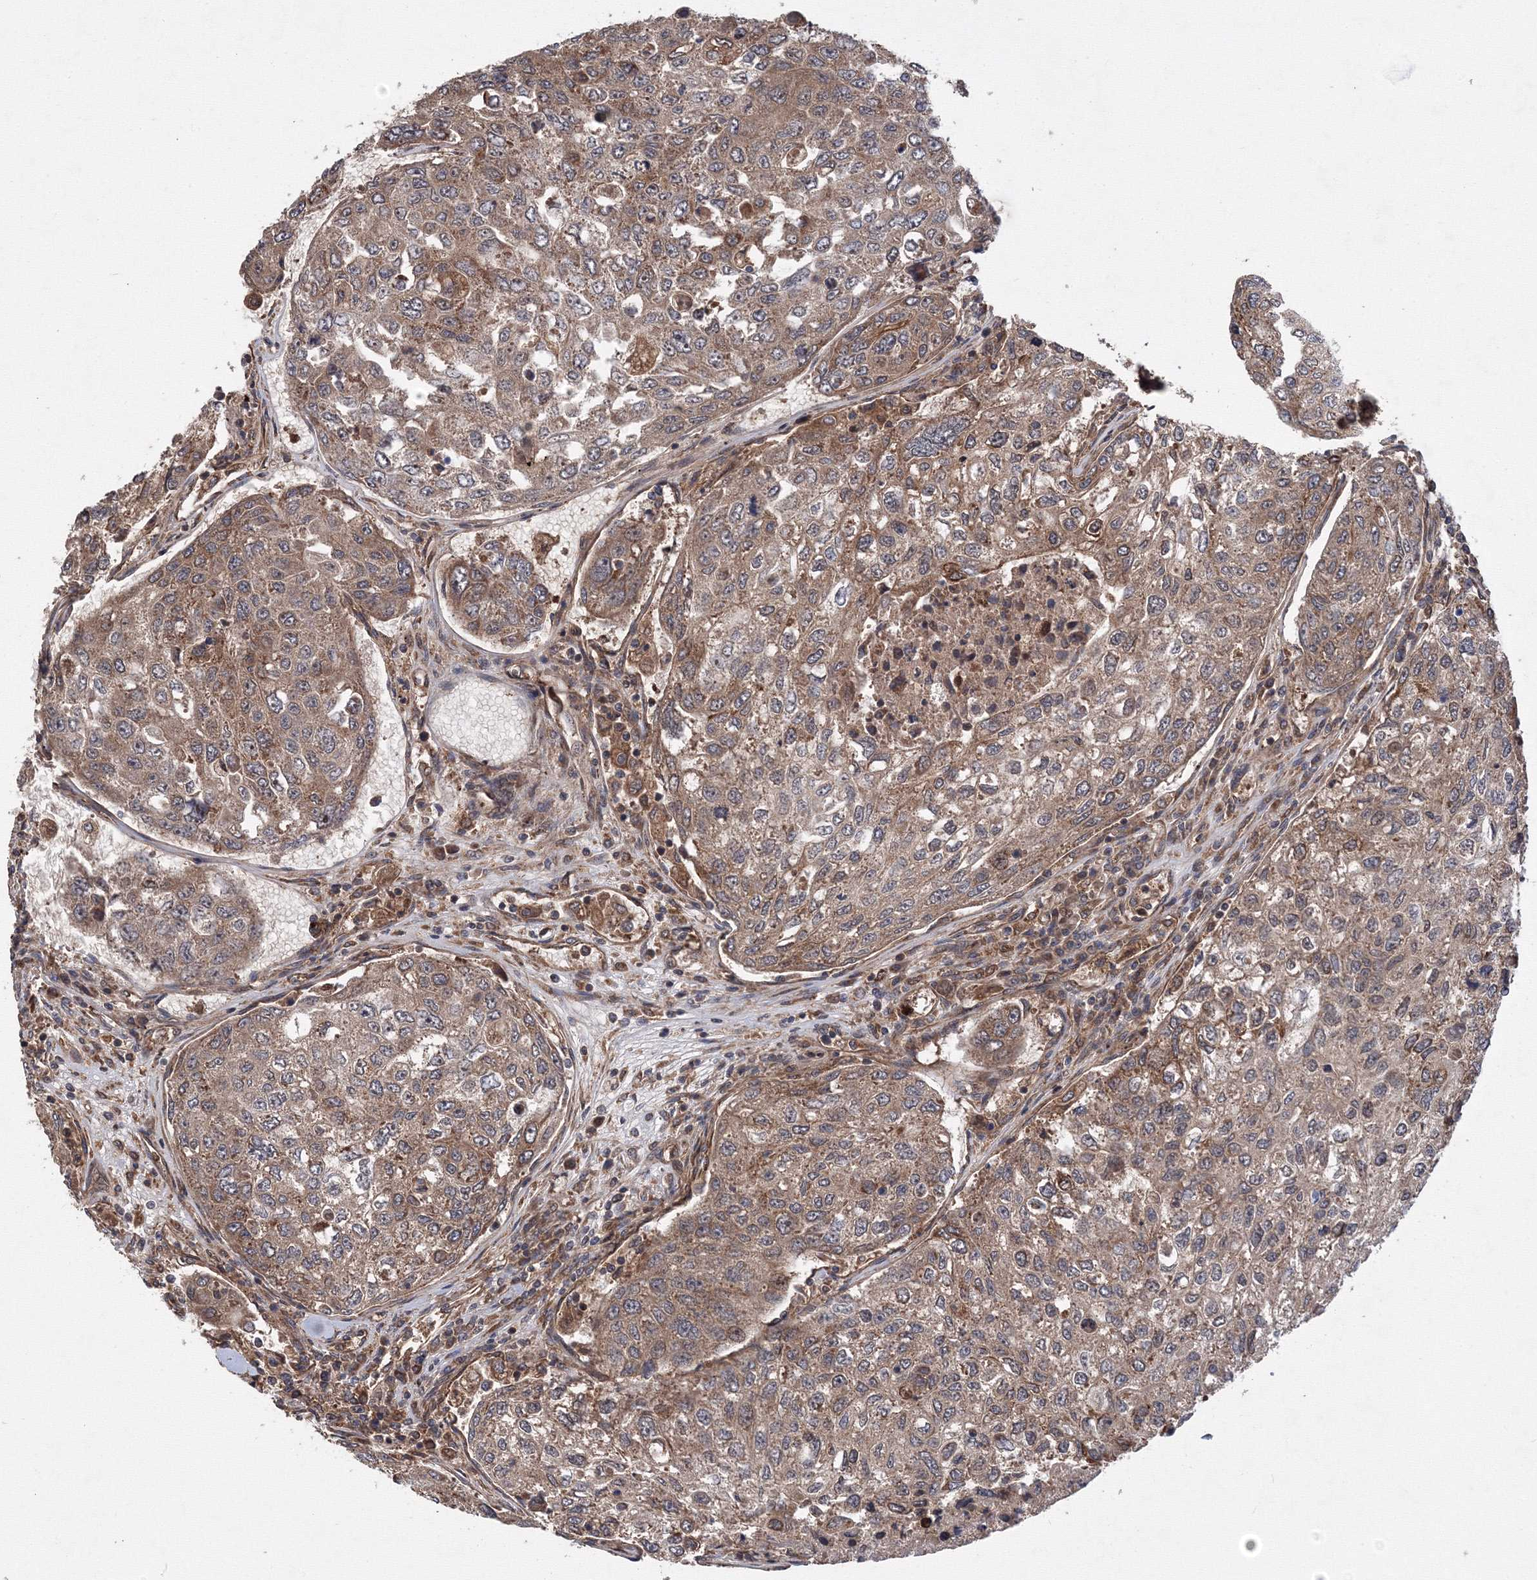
{"staining": {"intensity": "weak", "quantity": ">75%", "location": "cytoplasmic/membranous"}, "tissue": "urothelial cancer", "cell_type": "Tumor cells", "image_type": "cancer", "snomed": [{"axis": "morphology", "description": "Urothelial carcinoma, High grade"}, {"axis": "topography", "description": "Lymph node"}, {"axis": "topography", "description": "Urinary bladder"}], "caption": "Immunohistochemistry histopathology image of neoplastic tissue: human high-grade urothelial carcinoma stained using immunohistochemistry demonstrates low levels of weak protein expression localized specifically in the cytoplasmic/membranous of tumor cells, appearing as a cytoplasmic/membranous brown color.", "gene": "ATG3", "patient": {"sex": "male", "age": 51}}